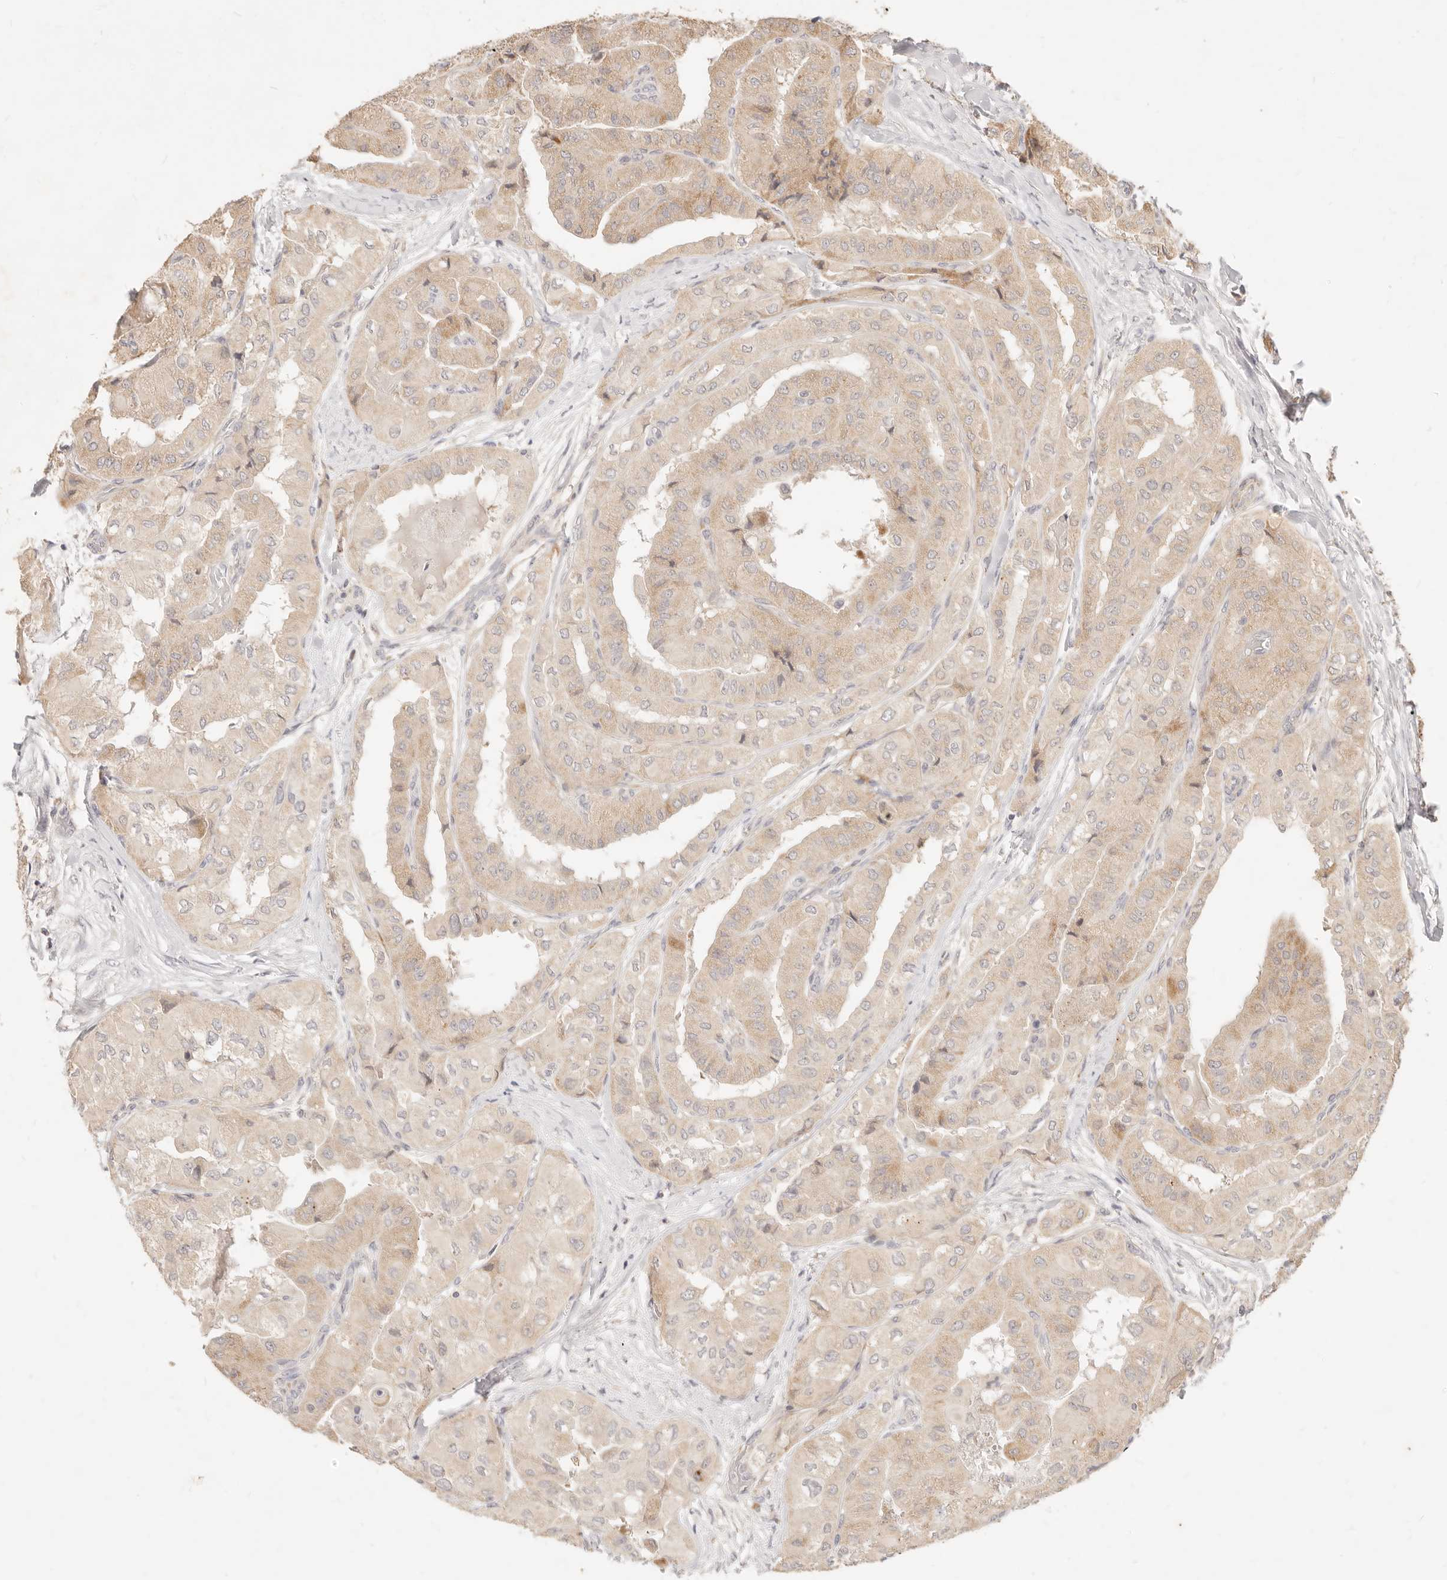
{"staining": {"intensity": "weak", "quantity": ">75%", "location": "cytoplasmic/membranous"}, "tissue": "thyroid cancer", "cell_type": "Tumor cells", "image_type": "cancer", "snomed": [{"axis": "morphology", "description": "Papillary adenocarcinoma, NOS"}, {"axis": "topography", "description": "Thyroid gland"}], "caption": "Thyroid cancer (papillary adenocarcinoma) stained with a protein marker shows weak staining in tumor cells.", "gene": "RUBCNL", "patient": {"sex": "female", "age": 59}}